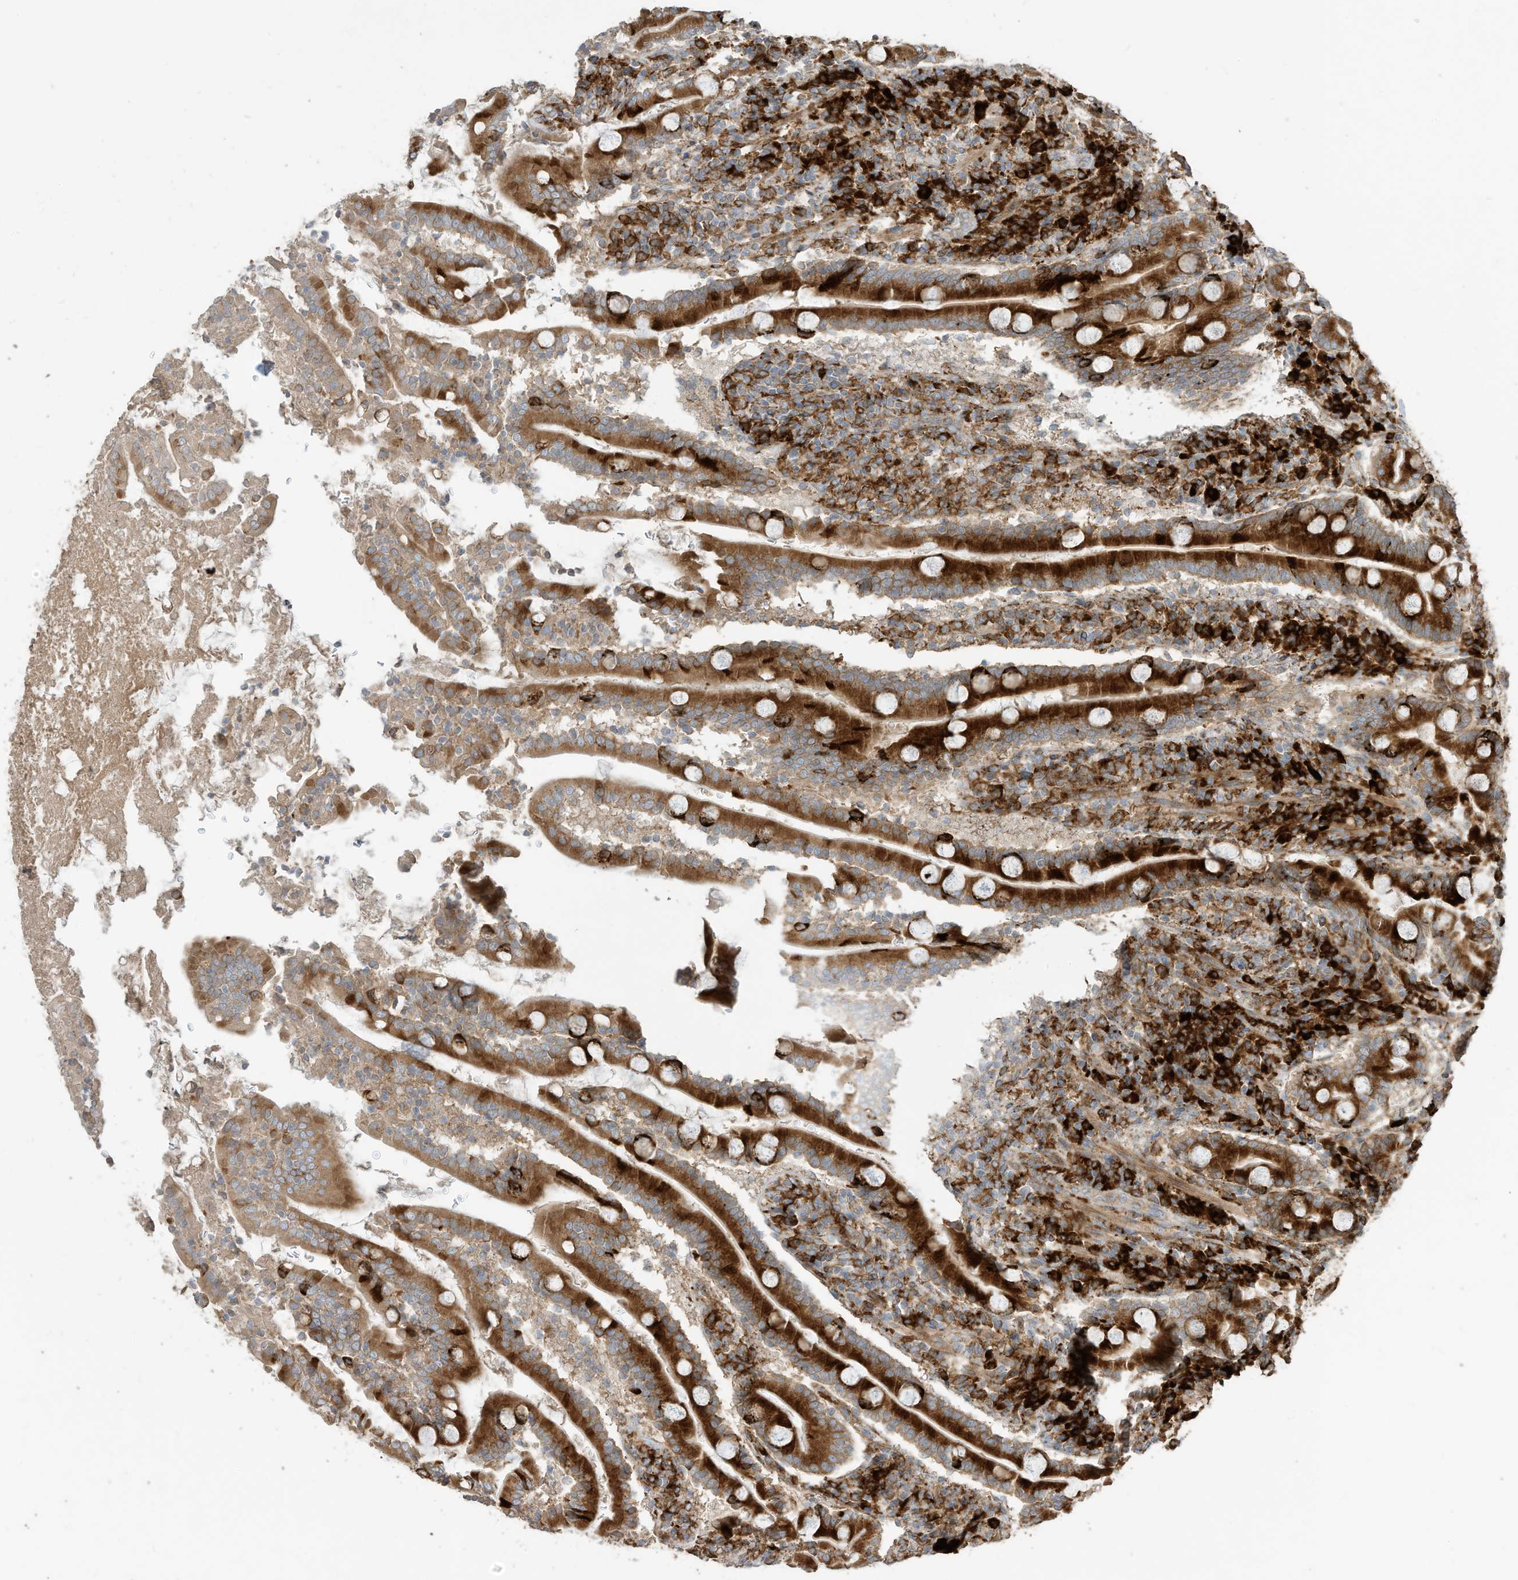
{"staining": {"intensity": "strong", "quantity": ">75%", "location": "cytoplasmic/membranous"}, "tissue": "duodenum", "cell_type": "Glandular cells", "image_type": "normal", "snomed": [{"axis": "morphology", "description": "Normal tissue, NOS"}, {"axis": "topography", "description": "Duodenum"}], "caption": "Protein expression analysis of benign human duodenum reveals strong cytoplasmic/membranous positivity in about >75% of glandular cells.", "gene": "TRNAU1AP", "patient": {"sex": "male", "age": 35}}